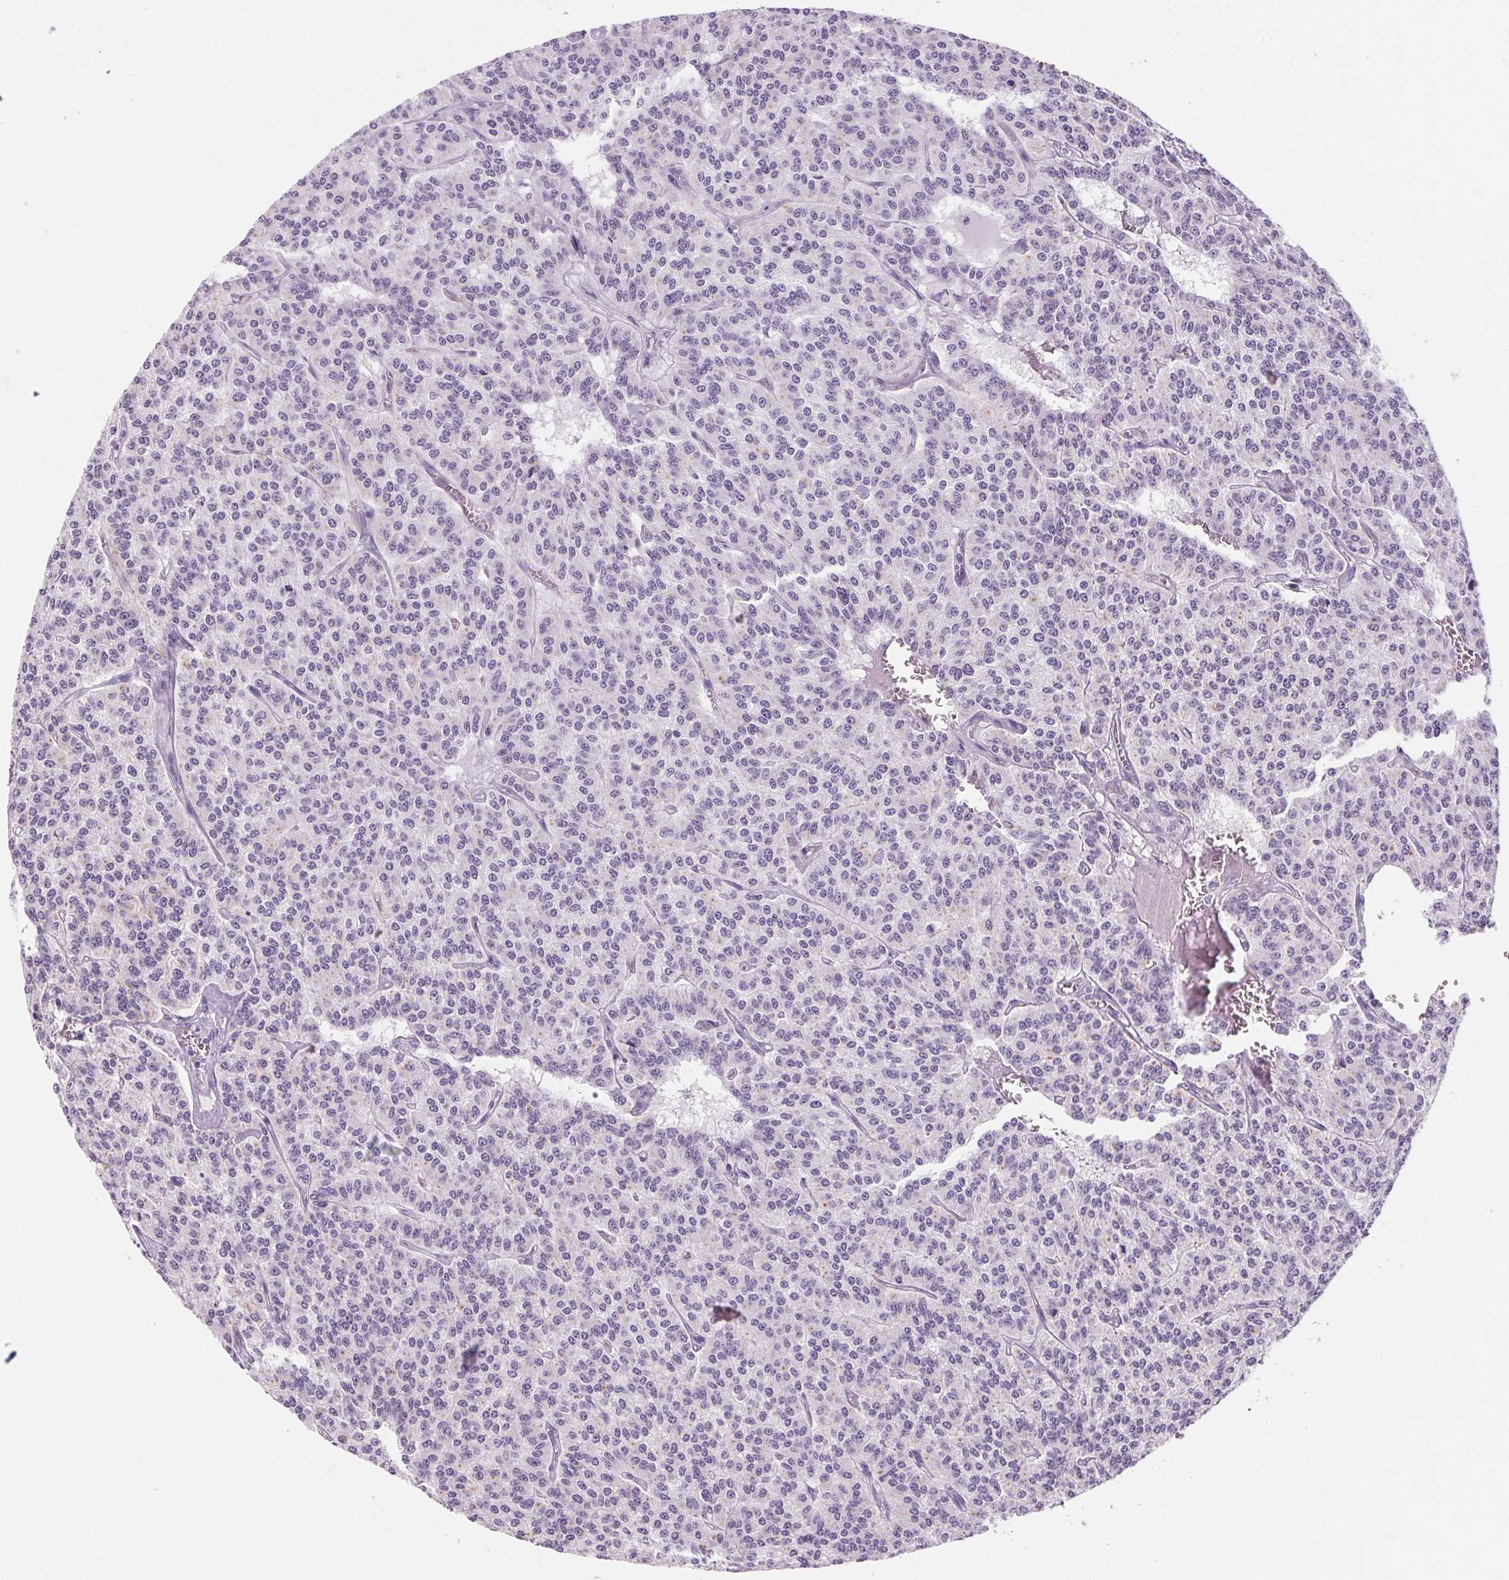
{"staining": {"intensity": "negative", "quantity": "none", "location": "none"}, "tissue": "carcinoid", "cell_type": "Tumor cells", "image_type": "cancer", "snomed": [{"axis": "morphology", "description": "Carcinoid, malignant, NOS"}, {"axis": "topography", "description": "Lung"}], "caption": "This image is of carcinoid stained with IHC to label a protein in brown with the nuclei are counter-stained blue. There is no staining in tumor cells.", "gene": "RPTN", "patient": {"sex": "female", "age": 71}}